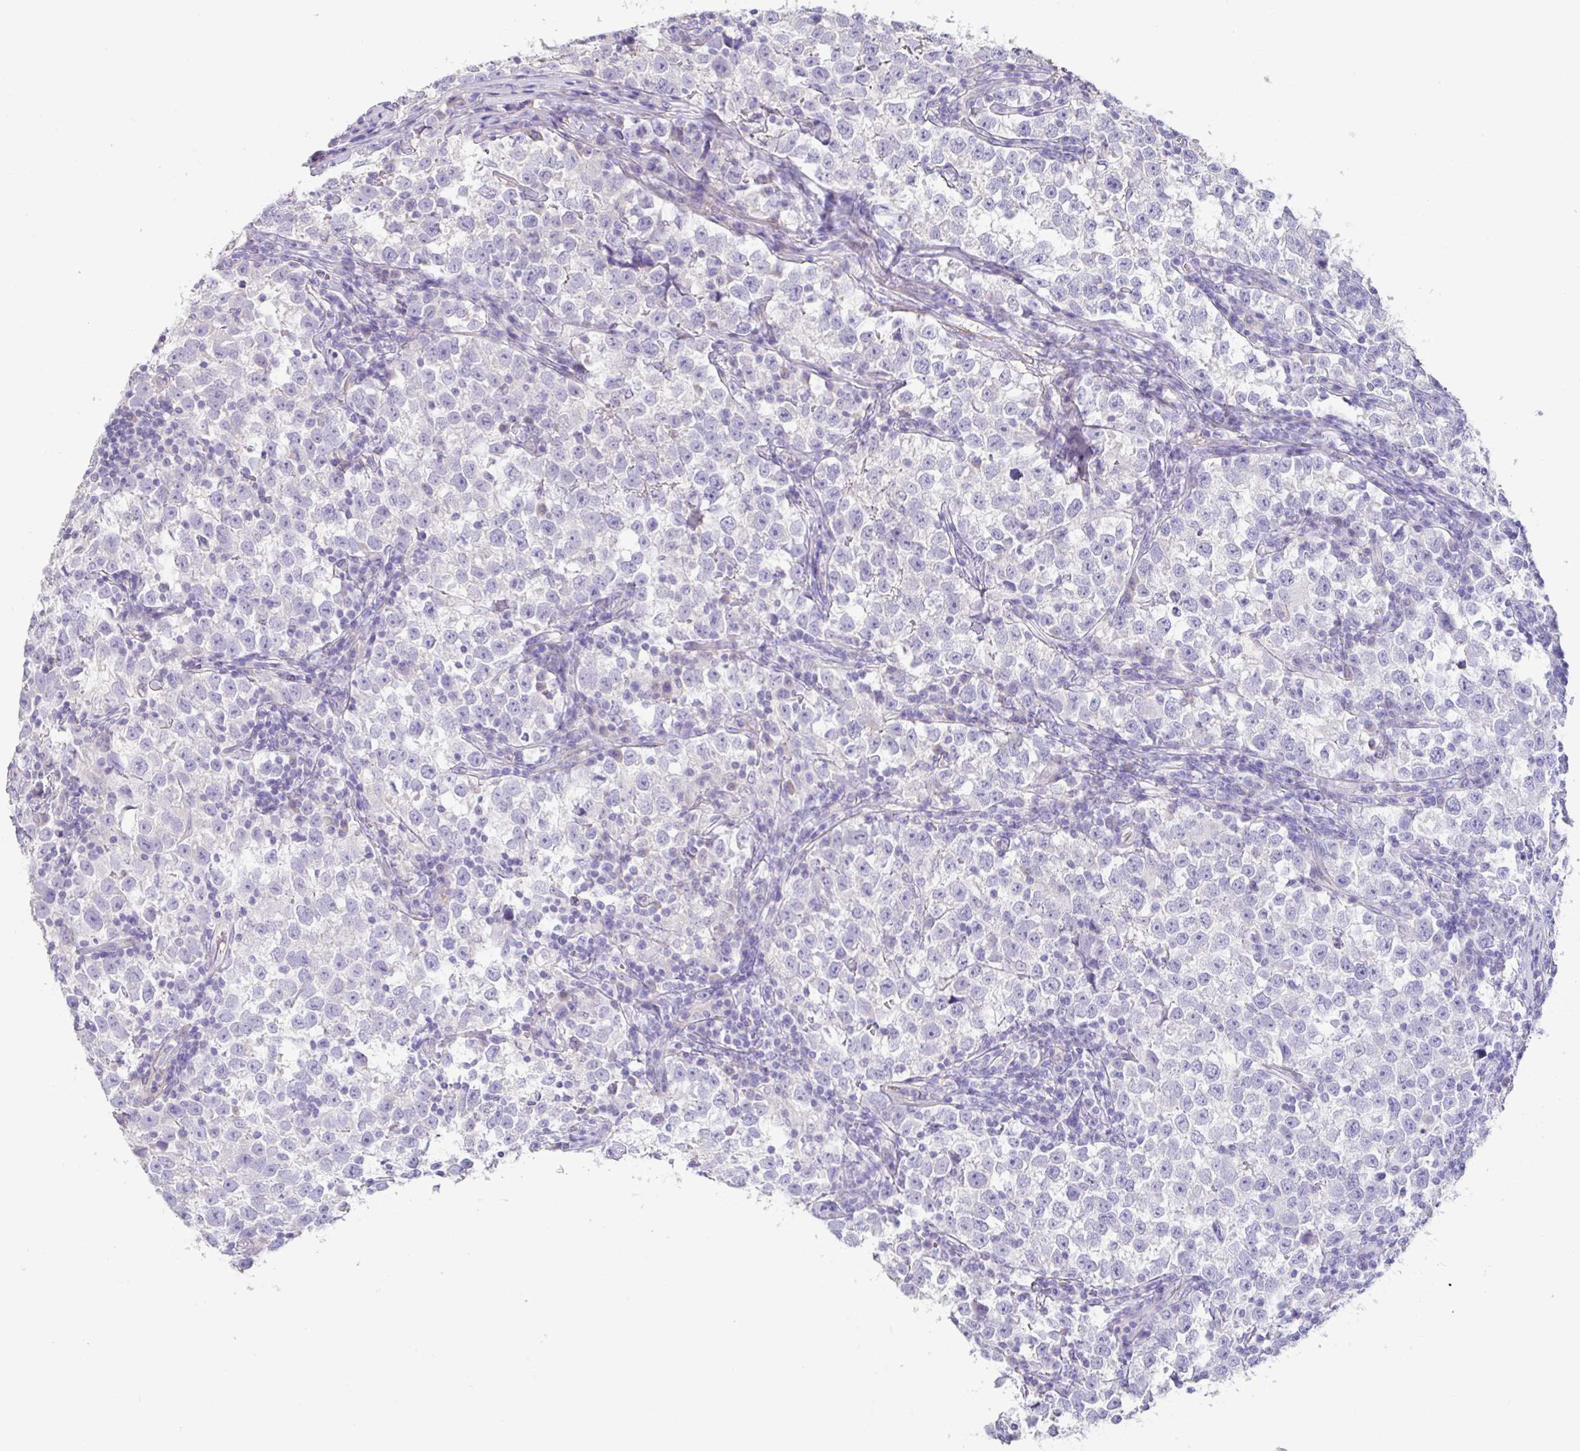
{"staining": {"intensity": "negative", "quantity": "none", "location": "none"}, "tissue": "testis cancer", "cell_type": "Tumor cells", "image_type": "cancer", "snomed": [{"axis": "morphology", "description": "Normal tissue, NOS"}, {"axis": "morphology", "description": "Seminoma, NOS"}, {"axis": "topography", "description": "Testis"}], "caption": "The histopathology image demonstrates no staining of tumor cells in testis seminoma. (Immunohistochemistry (ihc), brightfield microscopy, high magnification).", "gene": "PYGM", "patient": {"sex": "male", "age": 43}}